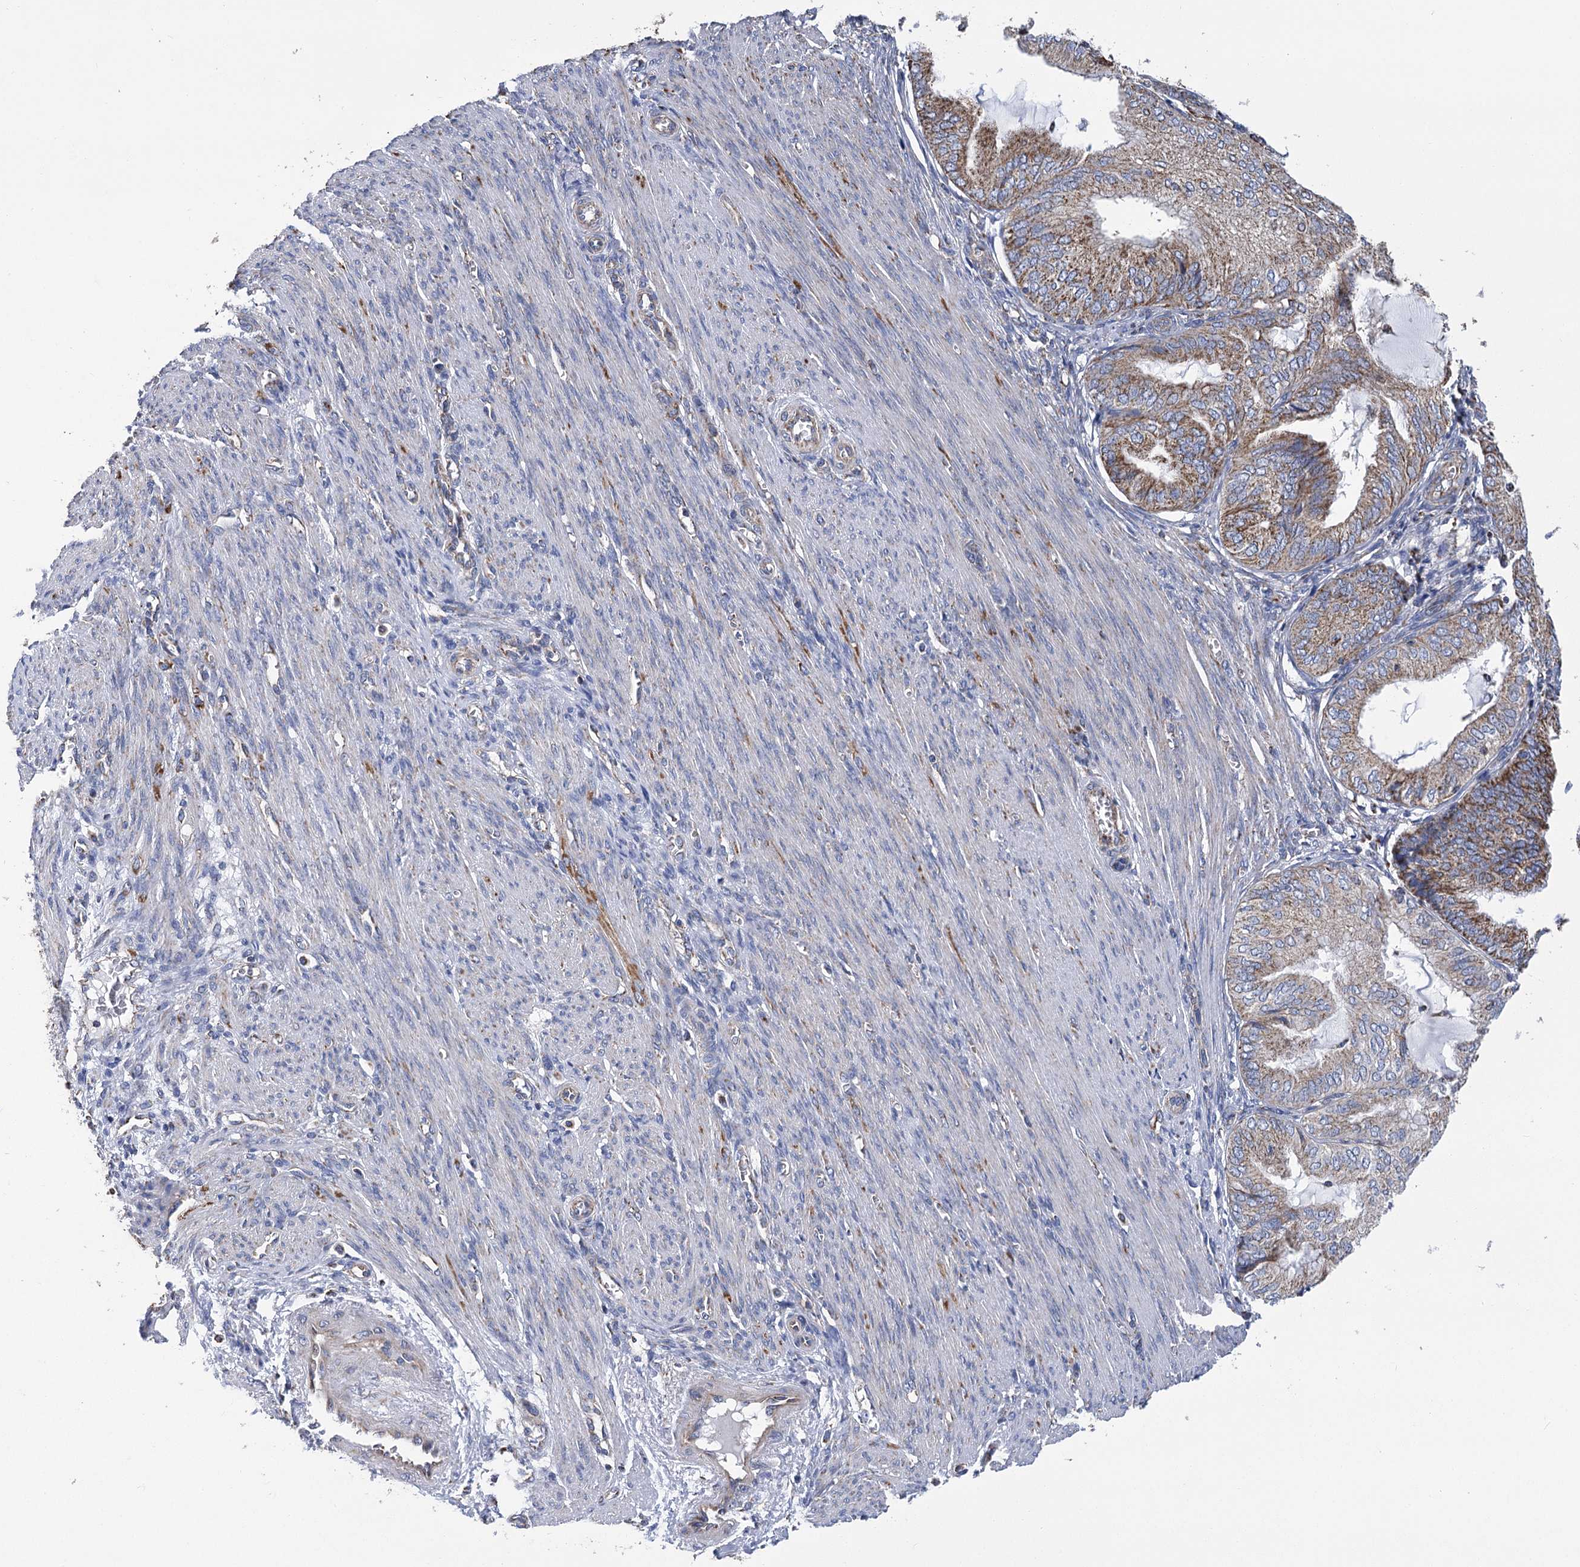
{"staining": {"intensity": "moderate", "quantity": ">75%", "location": "cytoplasmic/membranous"}, "tissue": "endometrial cancer", "cell_type": "Tumor cells", "image_type": "cancer", "snomed": [{"axis": "morphology", "description": "Adenocarcinoma, NOS"}, {"axis": "topography", "description": "Endometrium"}], "caption": "Protein expression analysis of endometrial cancer (adenocarcinoma) reveals moderate cytoplasmic/membranous expression in about >75% of tumor cells. Using DAB (brown) and hematoxylin (blue) stains, captured at high magnification using brightfield microscopy.", "gene": "CCDC73", "patient": {"sex": "female", "age": 81}}